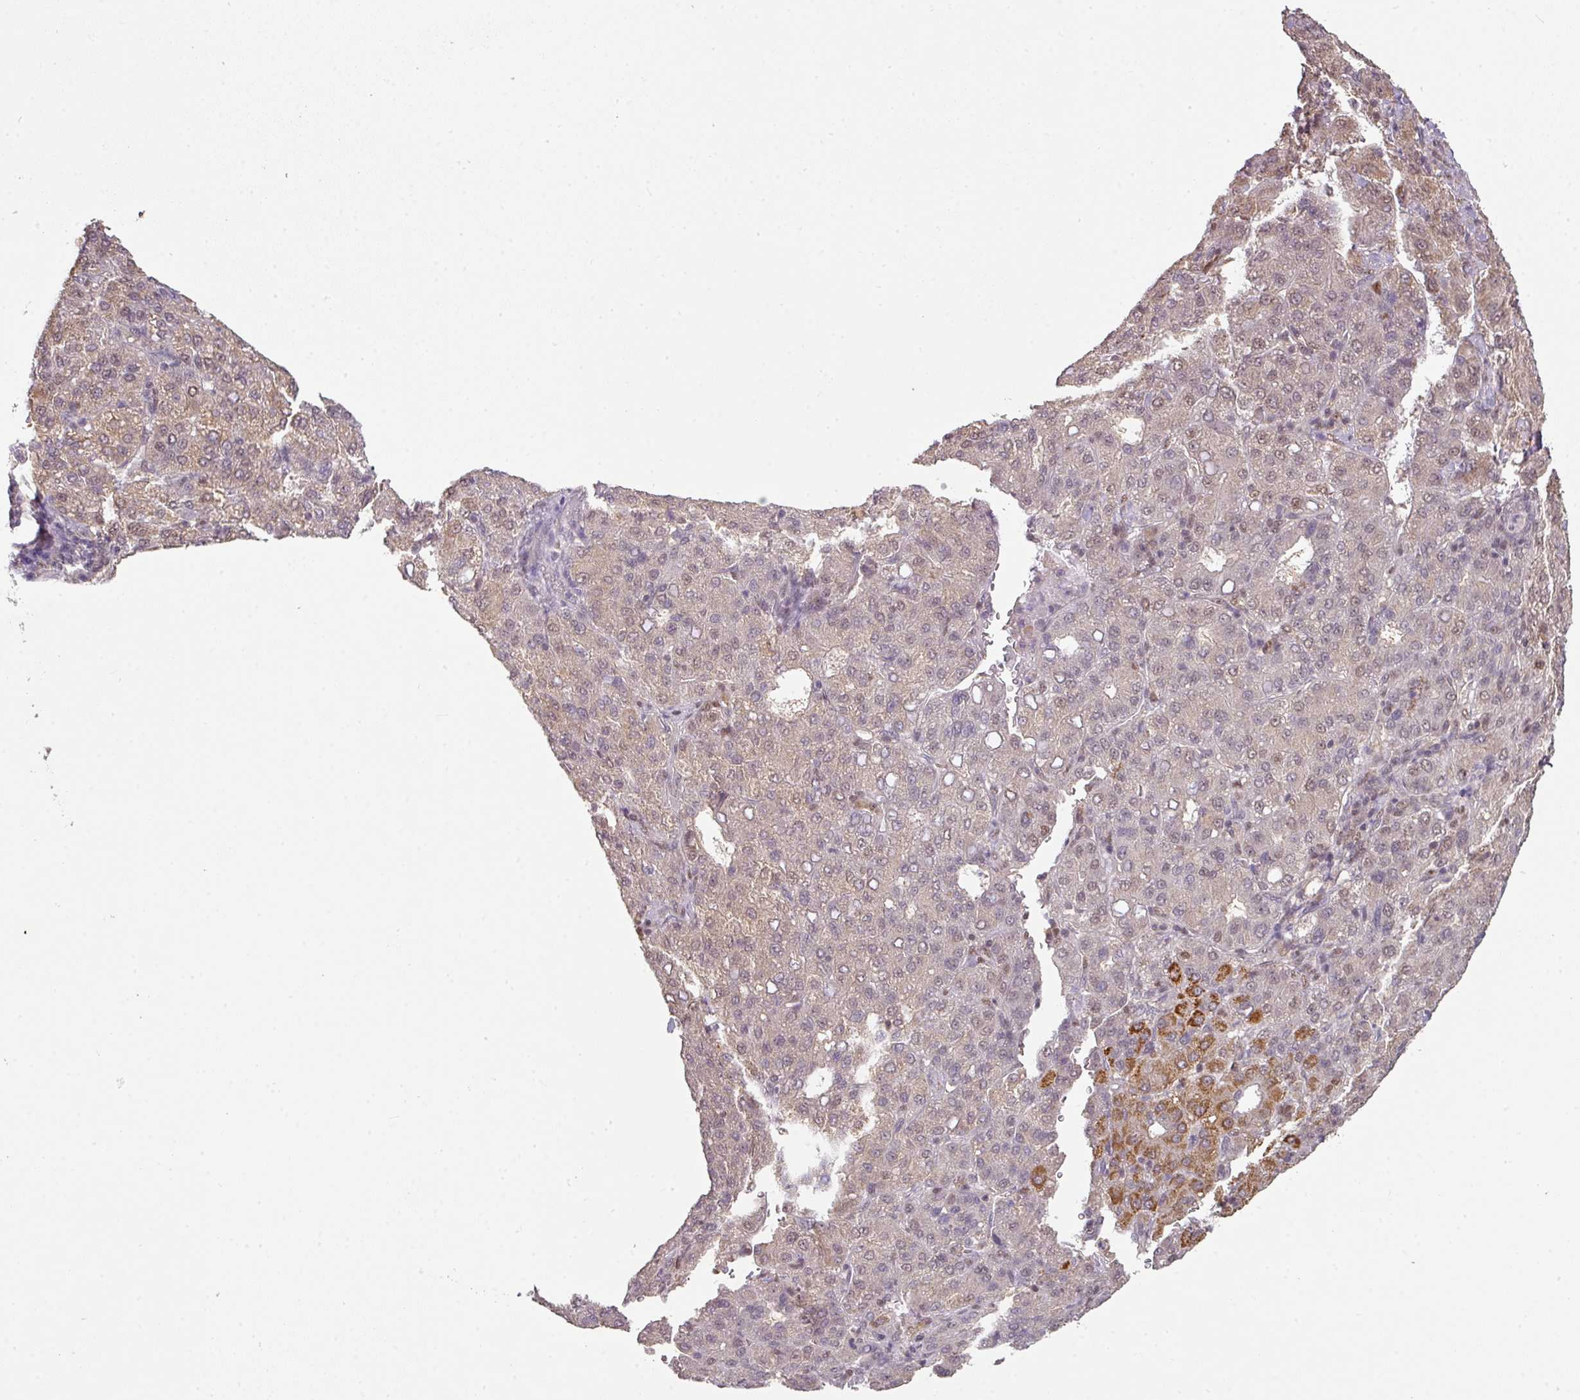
{"staining": {"intensity": "moderate", "quantity": "<25%", "location": "cytoplasmic/membranous,nuclear"}, "tissue": "liver cancer", "cell_type": "Tumor cells", "image_type": "cancer", "snomed": [{"axis": "morphology", "description": "Carcinoma, Hepatocellular, NOS"}, {"axis": "topography", "description": "Liver"}], "caption": "This is an image of IHC staining of liver cancer, which shows moderate expression in the cytoplasmic/membranous and nuclear of tumor cells.", "gene": "RANBP9", "patient": {"sex": "male", "age": 65}}